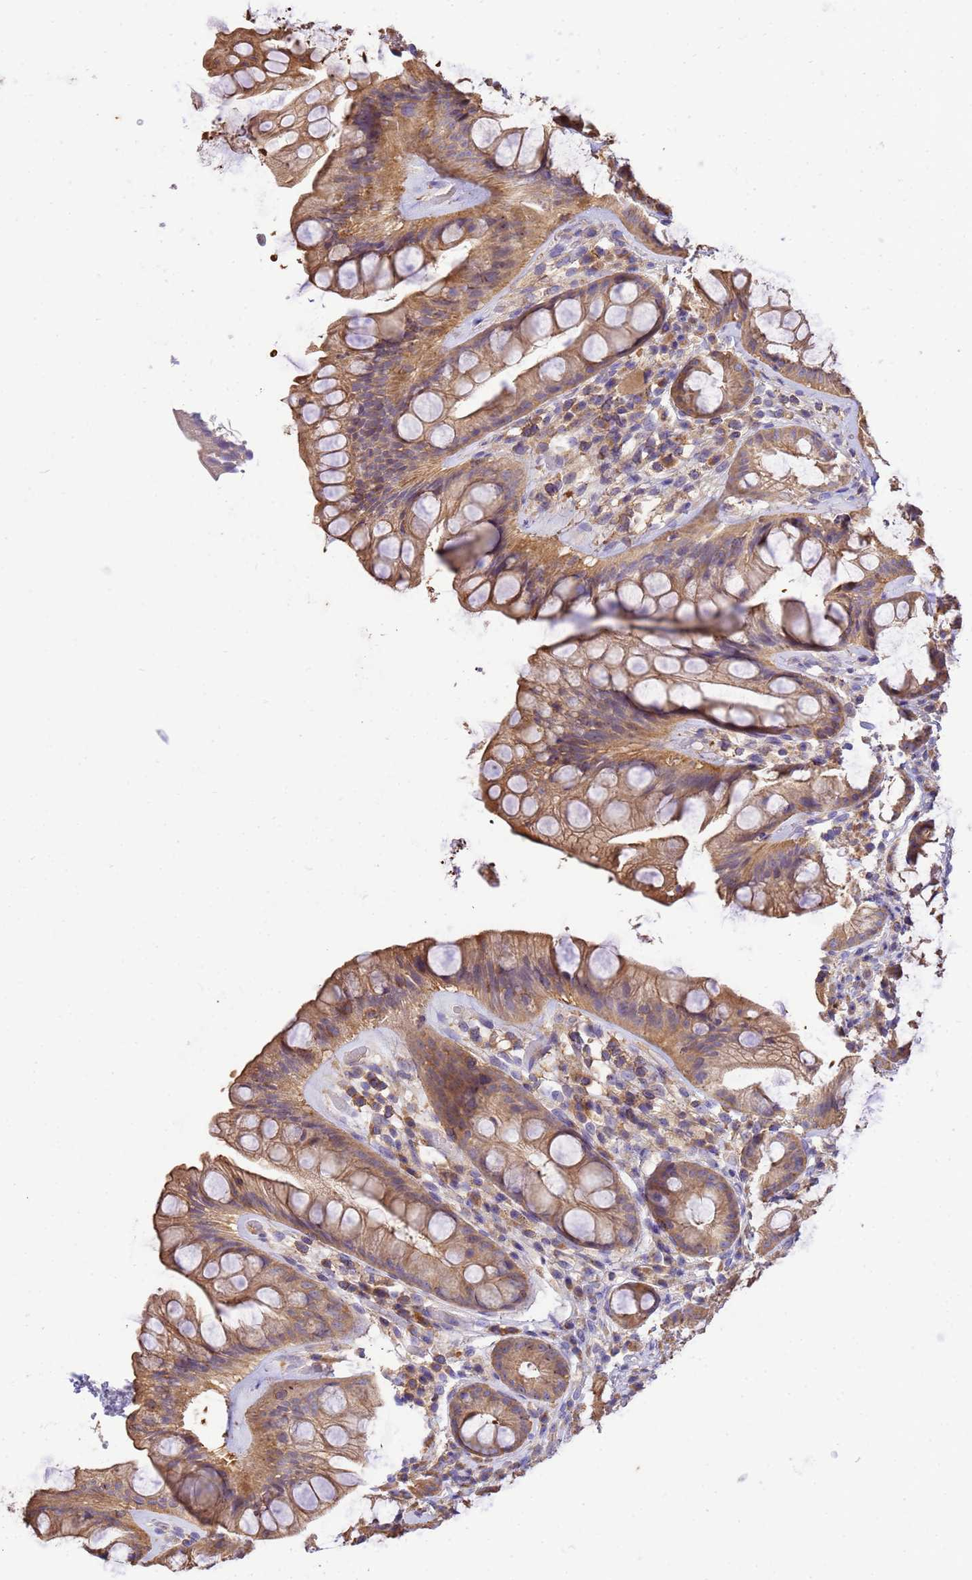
{"staining": {"intensity": "moderate", "quantity": ">75%", "location": "cytoplasmic/membranous"}, "tissue": "rectum", "cell_type": "Glandular cells", "image_type": "normal", "snomed": [{"axis": "morphology", "description": "Normal tissue, NOS"}, {"axis": "topography", "description": "Rectum"}], "caption": "Immunohistochemical staining of normal human rectum reveals medium levels of moderate cytoplasmic/membranous staining in about >75% of glandular cells.", "gene": "WDR64", "patient": {"sex": "male", "age": 74}}